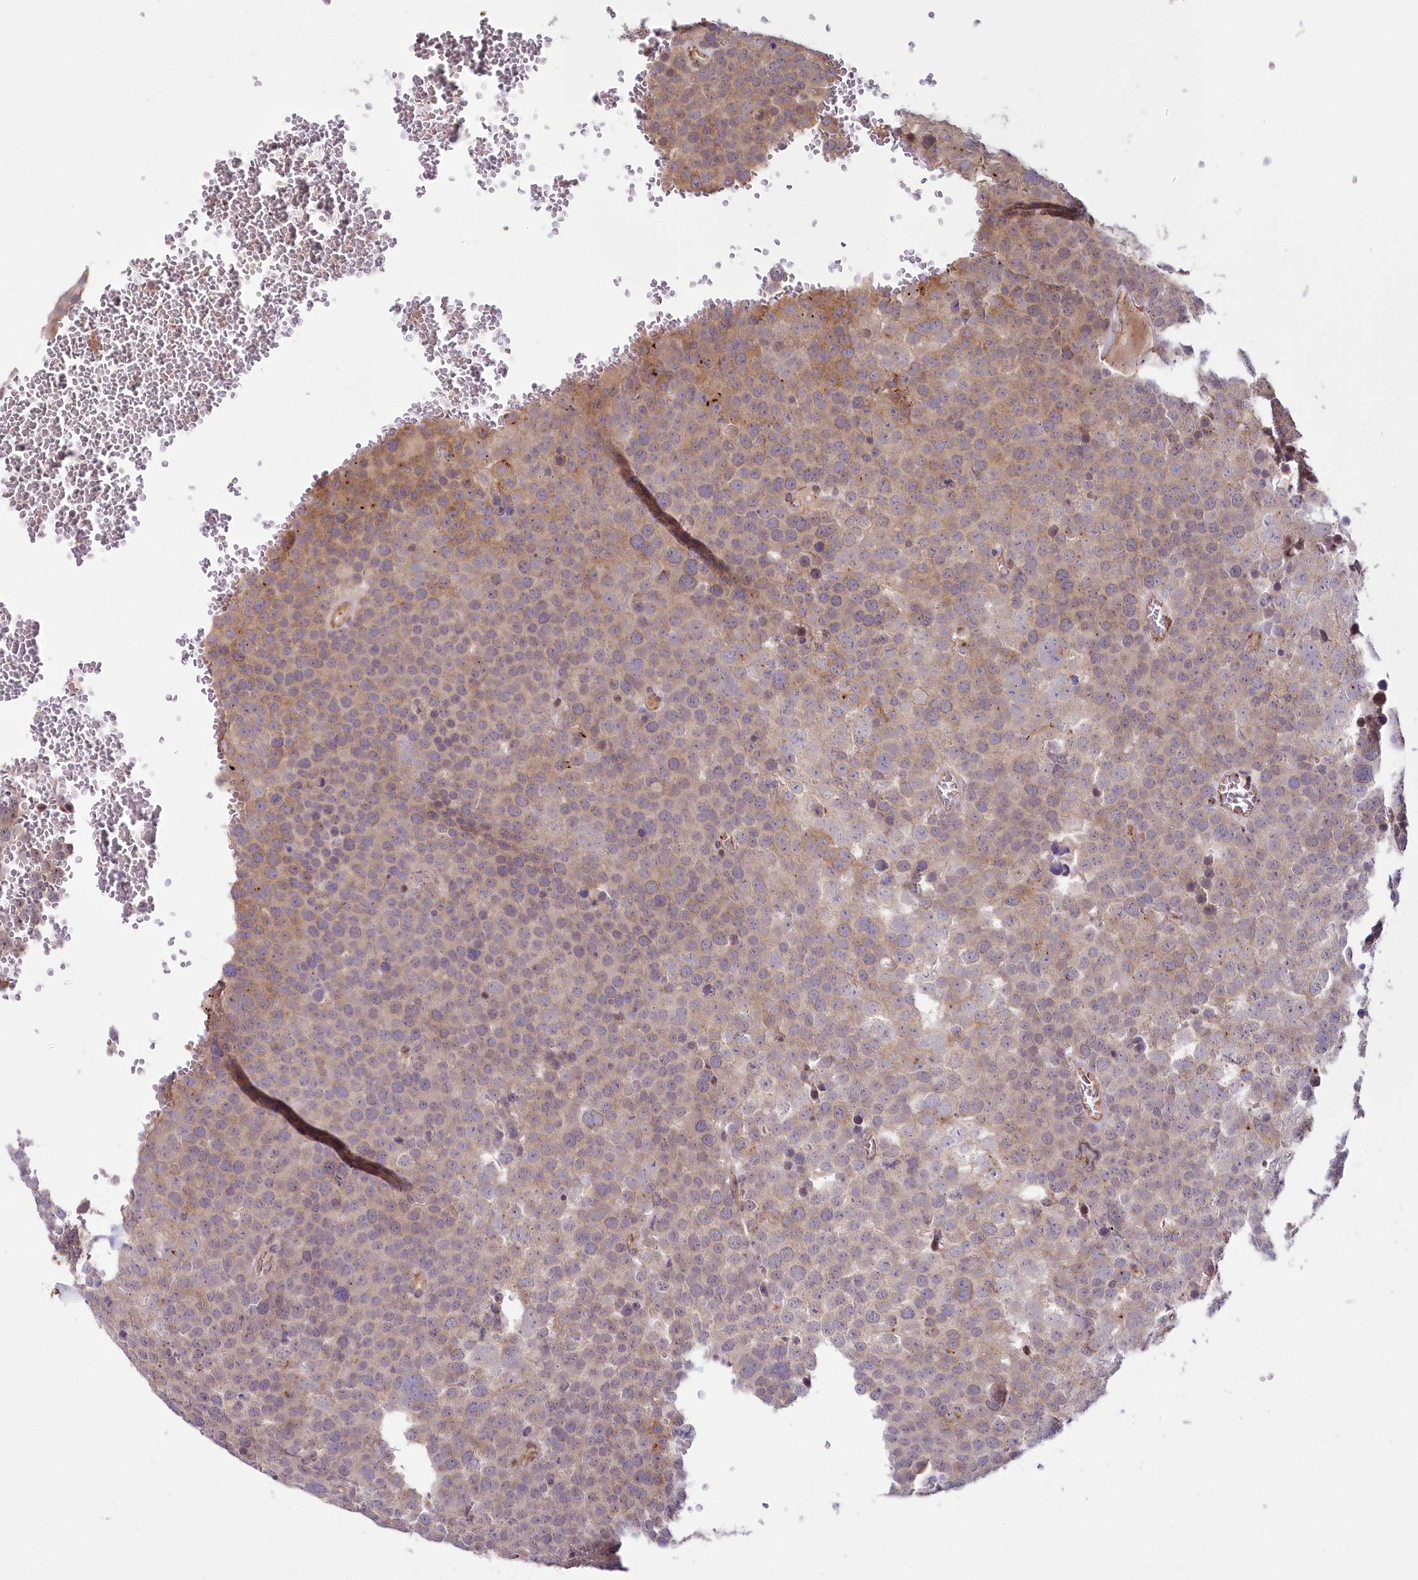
{"staining": {"intensity": "weak", "quantity": "25%-75%", "location": "cytoplasmic/membranous,nuclear"}, "tissue": "testis cancer", "cell_type": "Tumor cells", "image_type": "cancer", "snomed": [{"axis": "morphology", "description": "Seminoma, NOS"}, {"axis": "topography", "description": "Testis"}], "caption": "Tumor cells show low levels of weak cytoplasmic/membranous and nuclear expression in about 25%-75% of cells in testis seminoma. The staining was performed using DAB, with brown indicating positive protein expression. Nuclei are stained blue with hematoxylin.", "gene": "ALKBH8", "patient": {"sex": "male", "age": 71}}